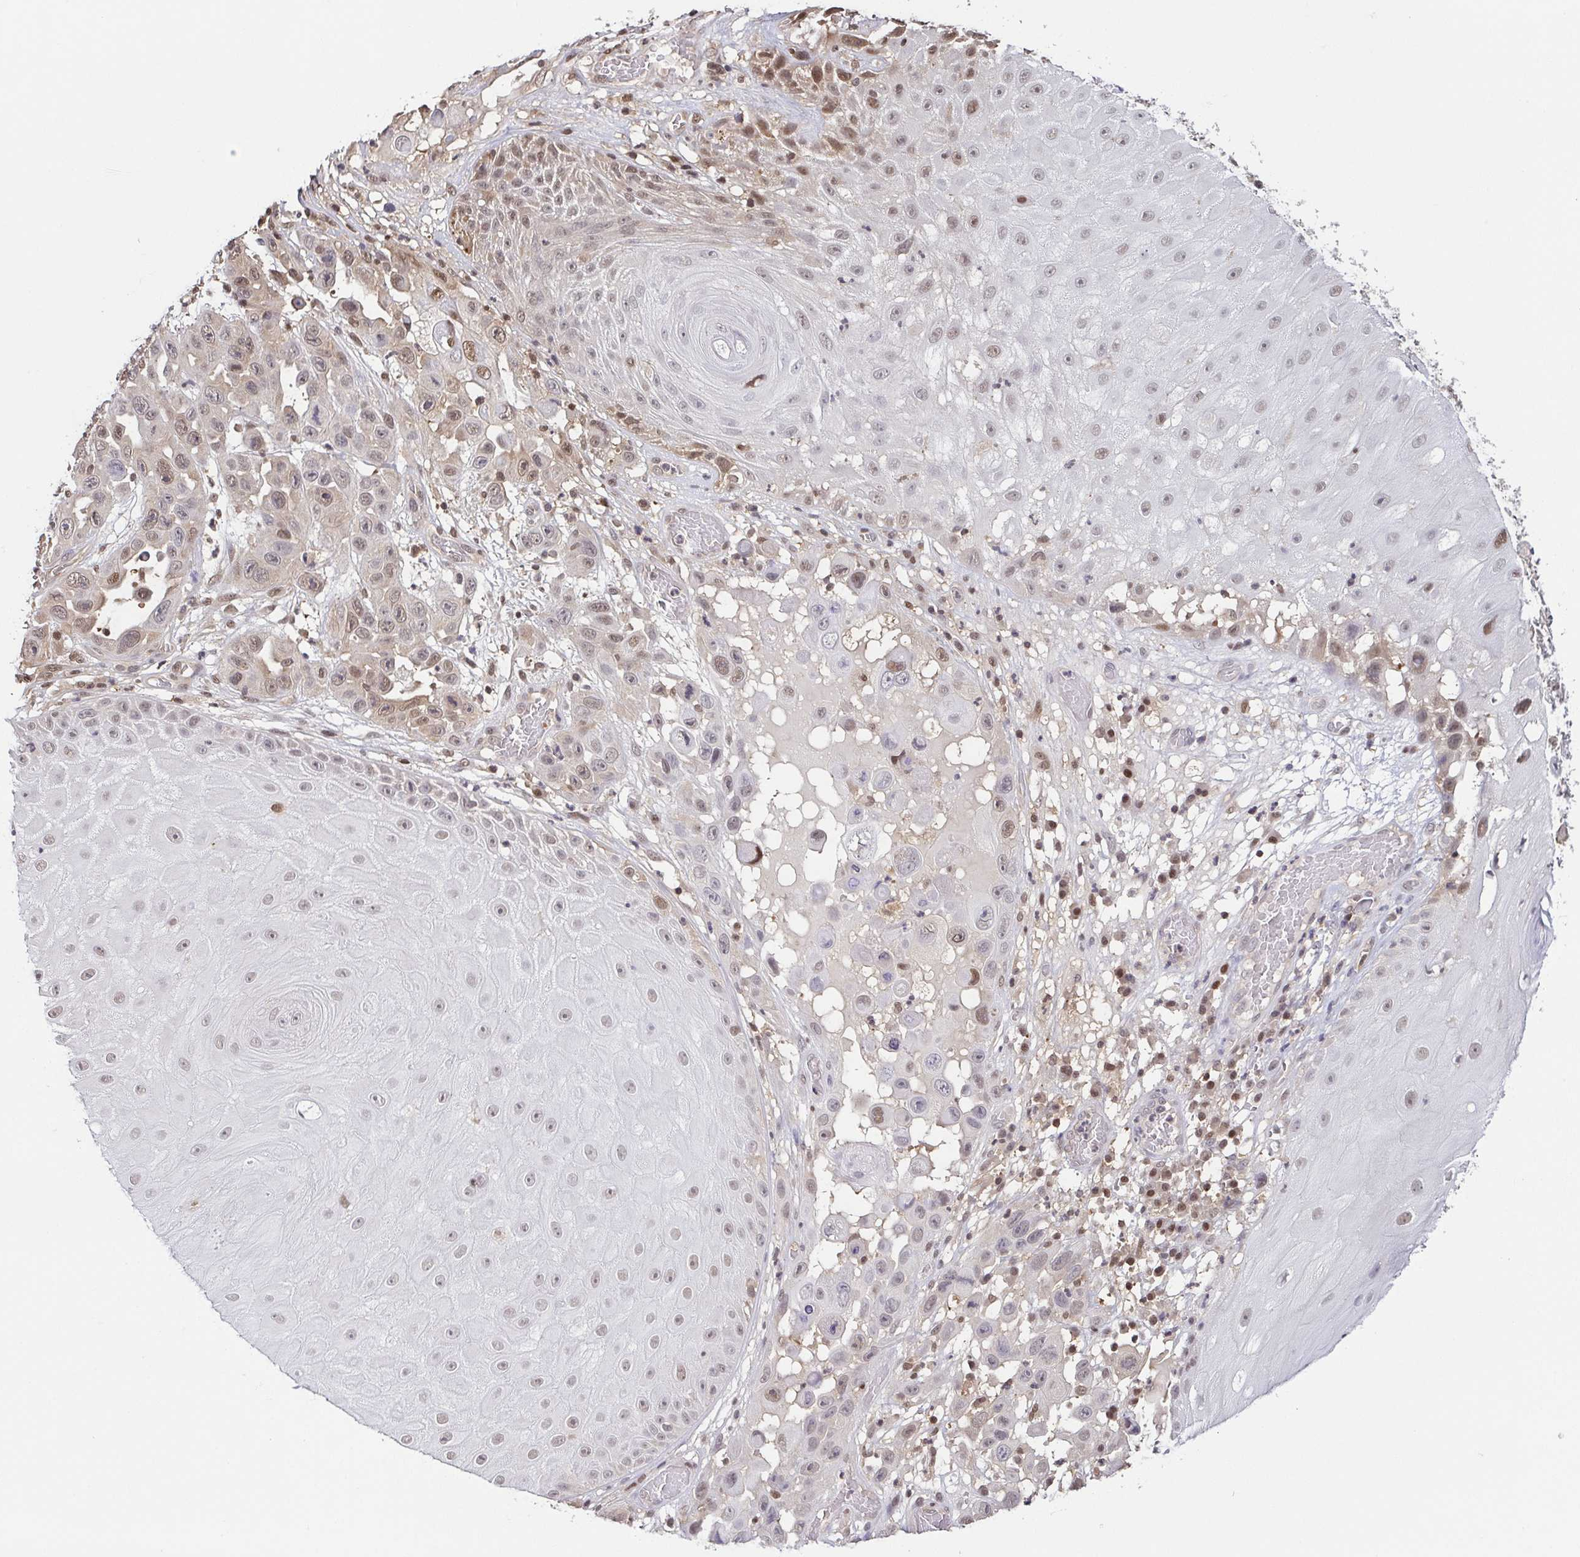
{"staining": {"intensity": "moderate", "quantity": "25%-75%", "location": "cytoplasmic/membranous,nuclear"}, "tissue": "skin cancer", "cell_type": "Tumor cells", "image_type": "cancer", "snomed": [{"axis": "morphology", "description": "Squamous cell carcinoma, NOS"}, {"axis": "topography", "description": "Skin"}], "caption": "A brown stain shows moderate cytoplasmic/membranous and nuclear positivity of a protein in human squamous cell carcinoma (skin) tumor cells. Ihc stains the protein of interest in brown and the nuclei are stained blue.", "gene": "PSMB9", "patient": {"sex": "male", "age": 81}}